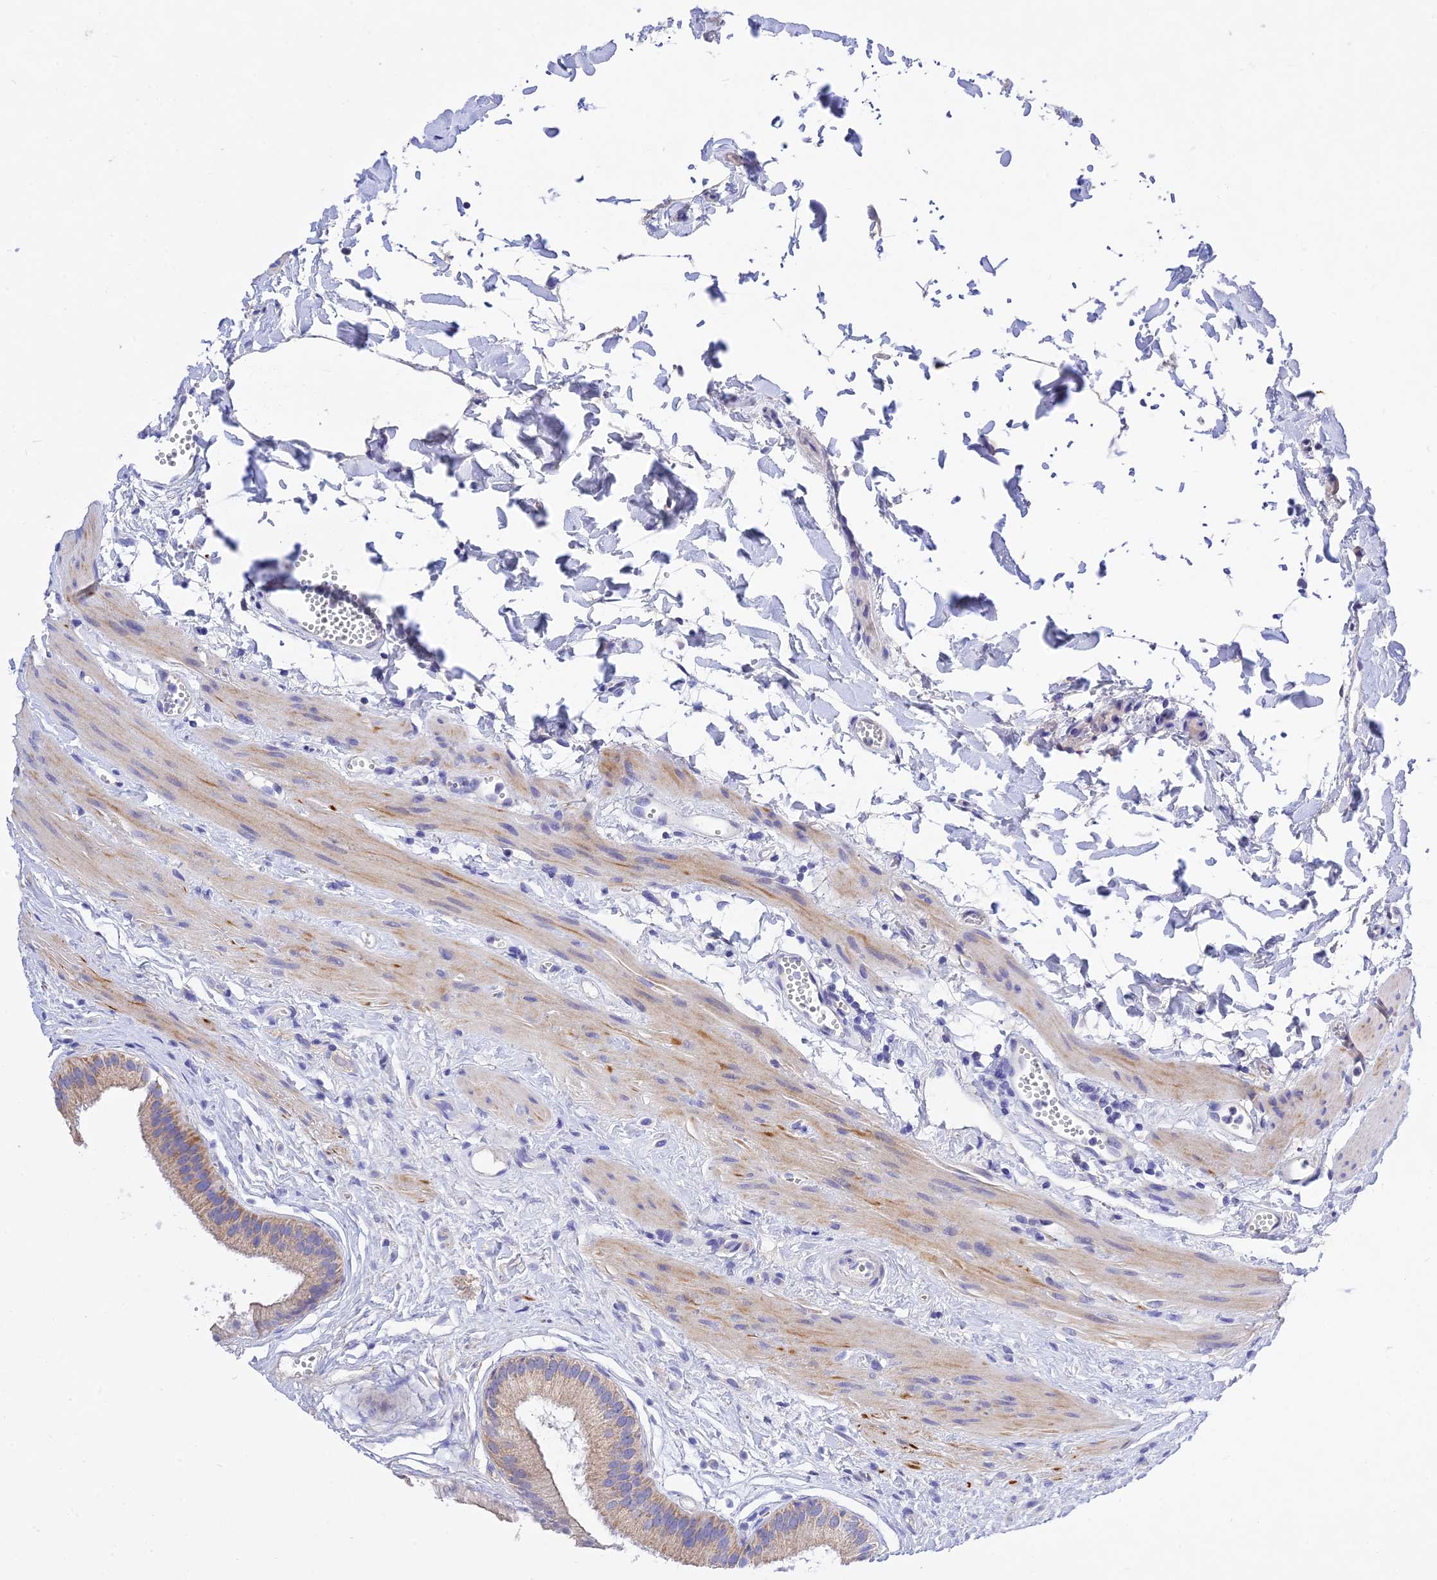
{"staining": {"intensity": "moderate", "quantity": "<25%", "location": "cytoplasmic/membranous"}, "tissue": "gallbladder", "cell_type": "Glandular cells", "image_type": "normal", "snomed": [{"axis": "morphology", "description": "Normal tissue, NOS"}, {"axis": "topography", "description": "Gallbladder"}], "caption": "IHC (DAB) staining of normal gallbladder demonstrates moderate cytoplasmic/membranous protein expression in approximately <25% of glandular cells.", "gene": "MS4A5", "patient": {"sex": "female", "age": 54}}